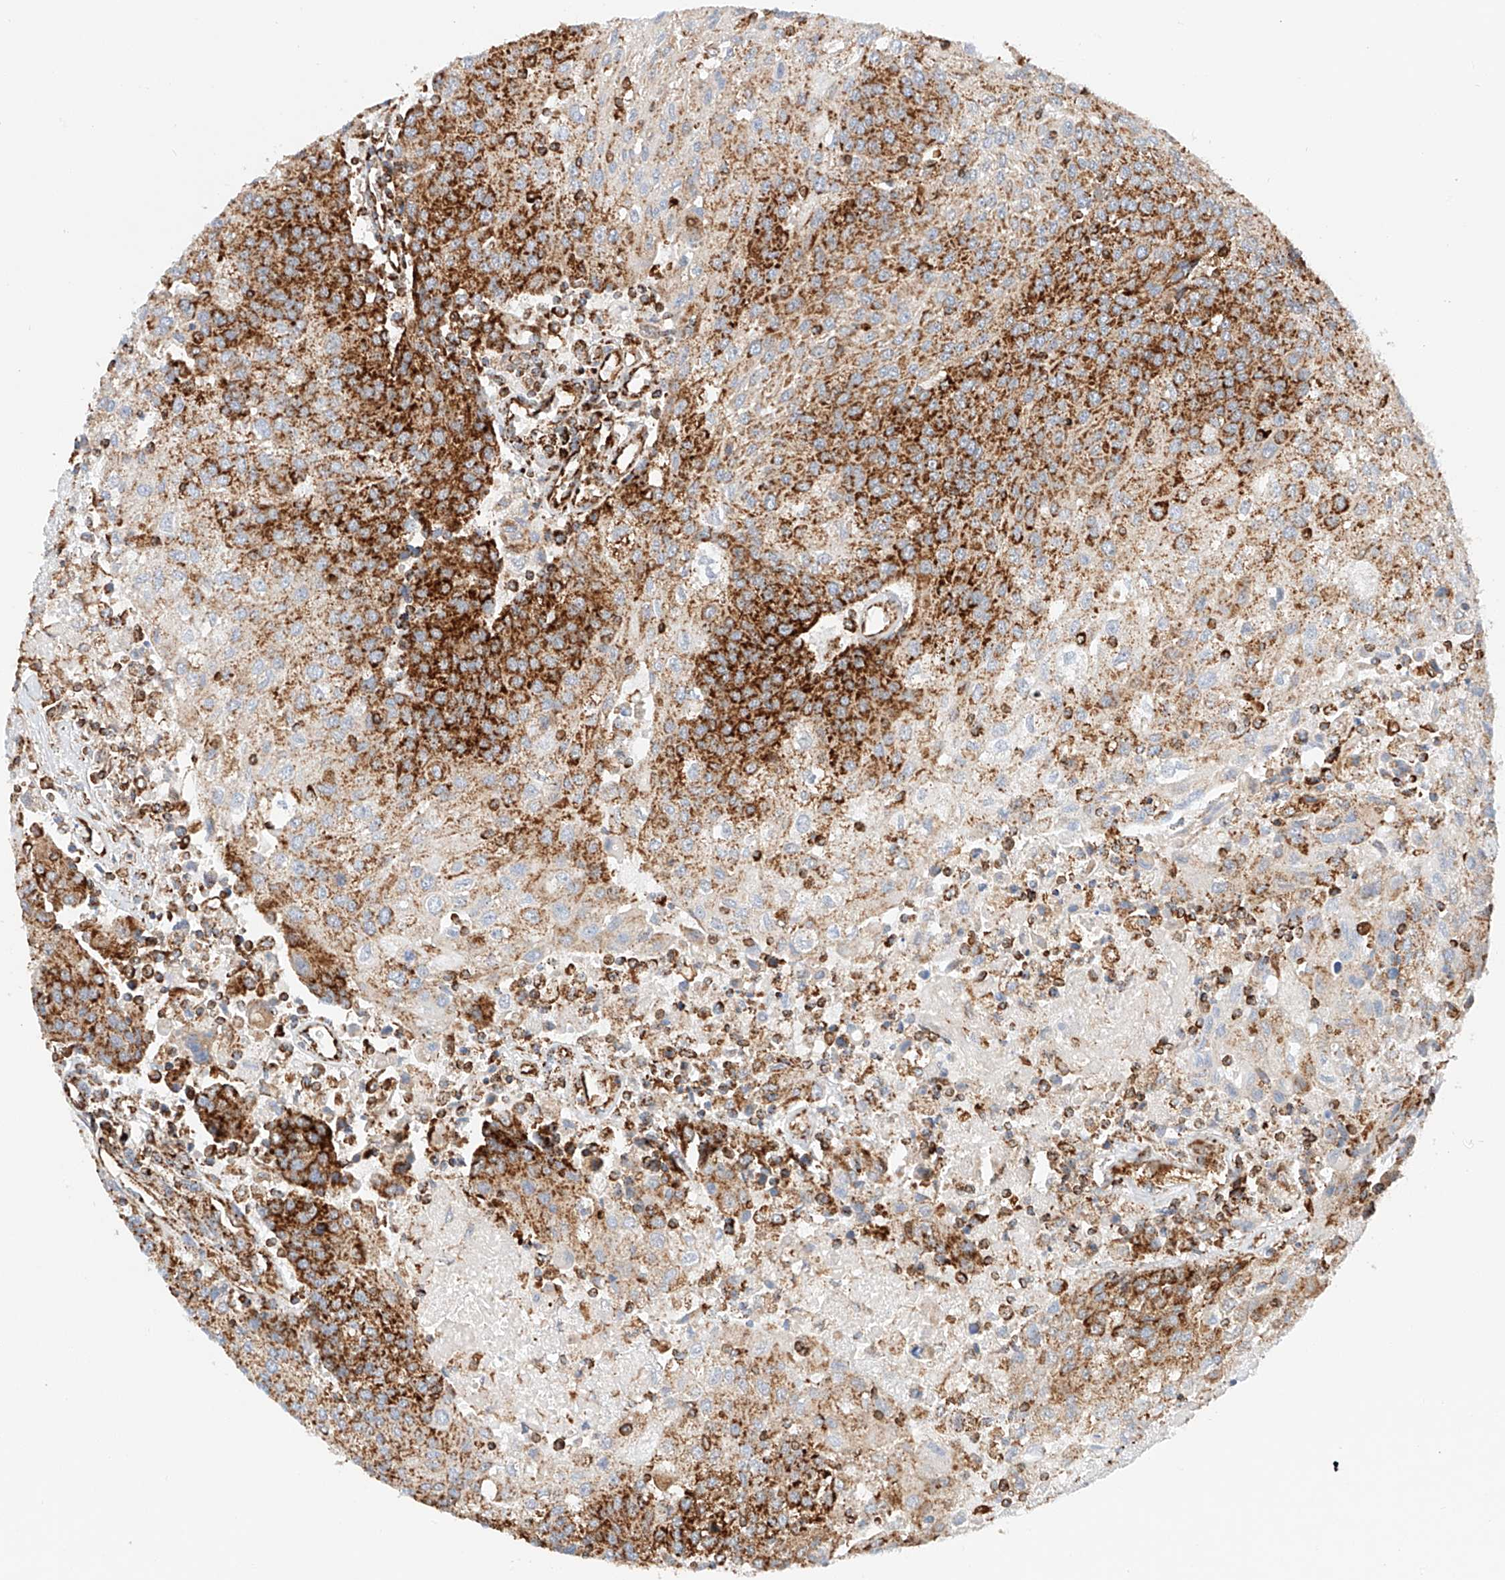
{"staining": {"intensity": "strong", "quantity": "25%-75%", "location": "cytoplasmic/membranous"}, "tissue": "urothelial cancer", "cell_type": "Tumor cells", "image_type": "cancer", "snomed": [{"axis": "morphology", "description": "Urothelial carcinoma, High grade"}, {"axis": "topography", "description": "Urinary bladder"}], "caption": "An immunohistochemistry (IHC) image of tumor tissue is shown. Protein staining in brown labels strong cytoplasmic/membranous positivity in high-grade urothelial carcinoma within tumor cells.", "gene": "NDUFV3", "patient": {"sex": "female", "age": 85}}